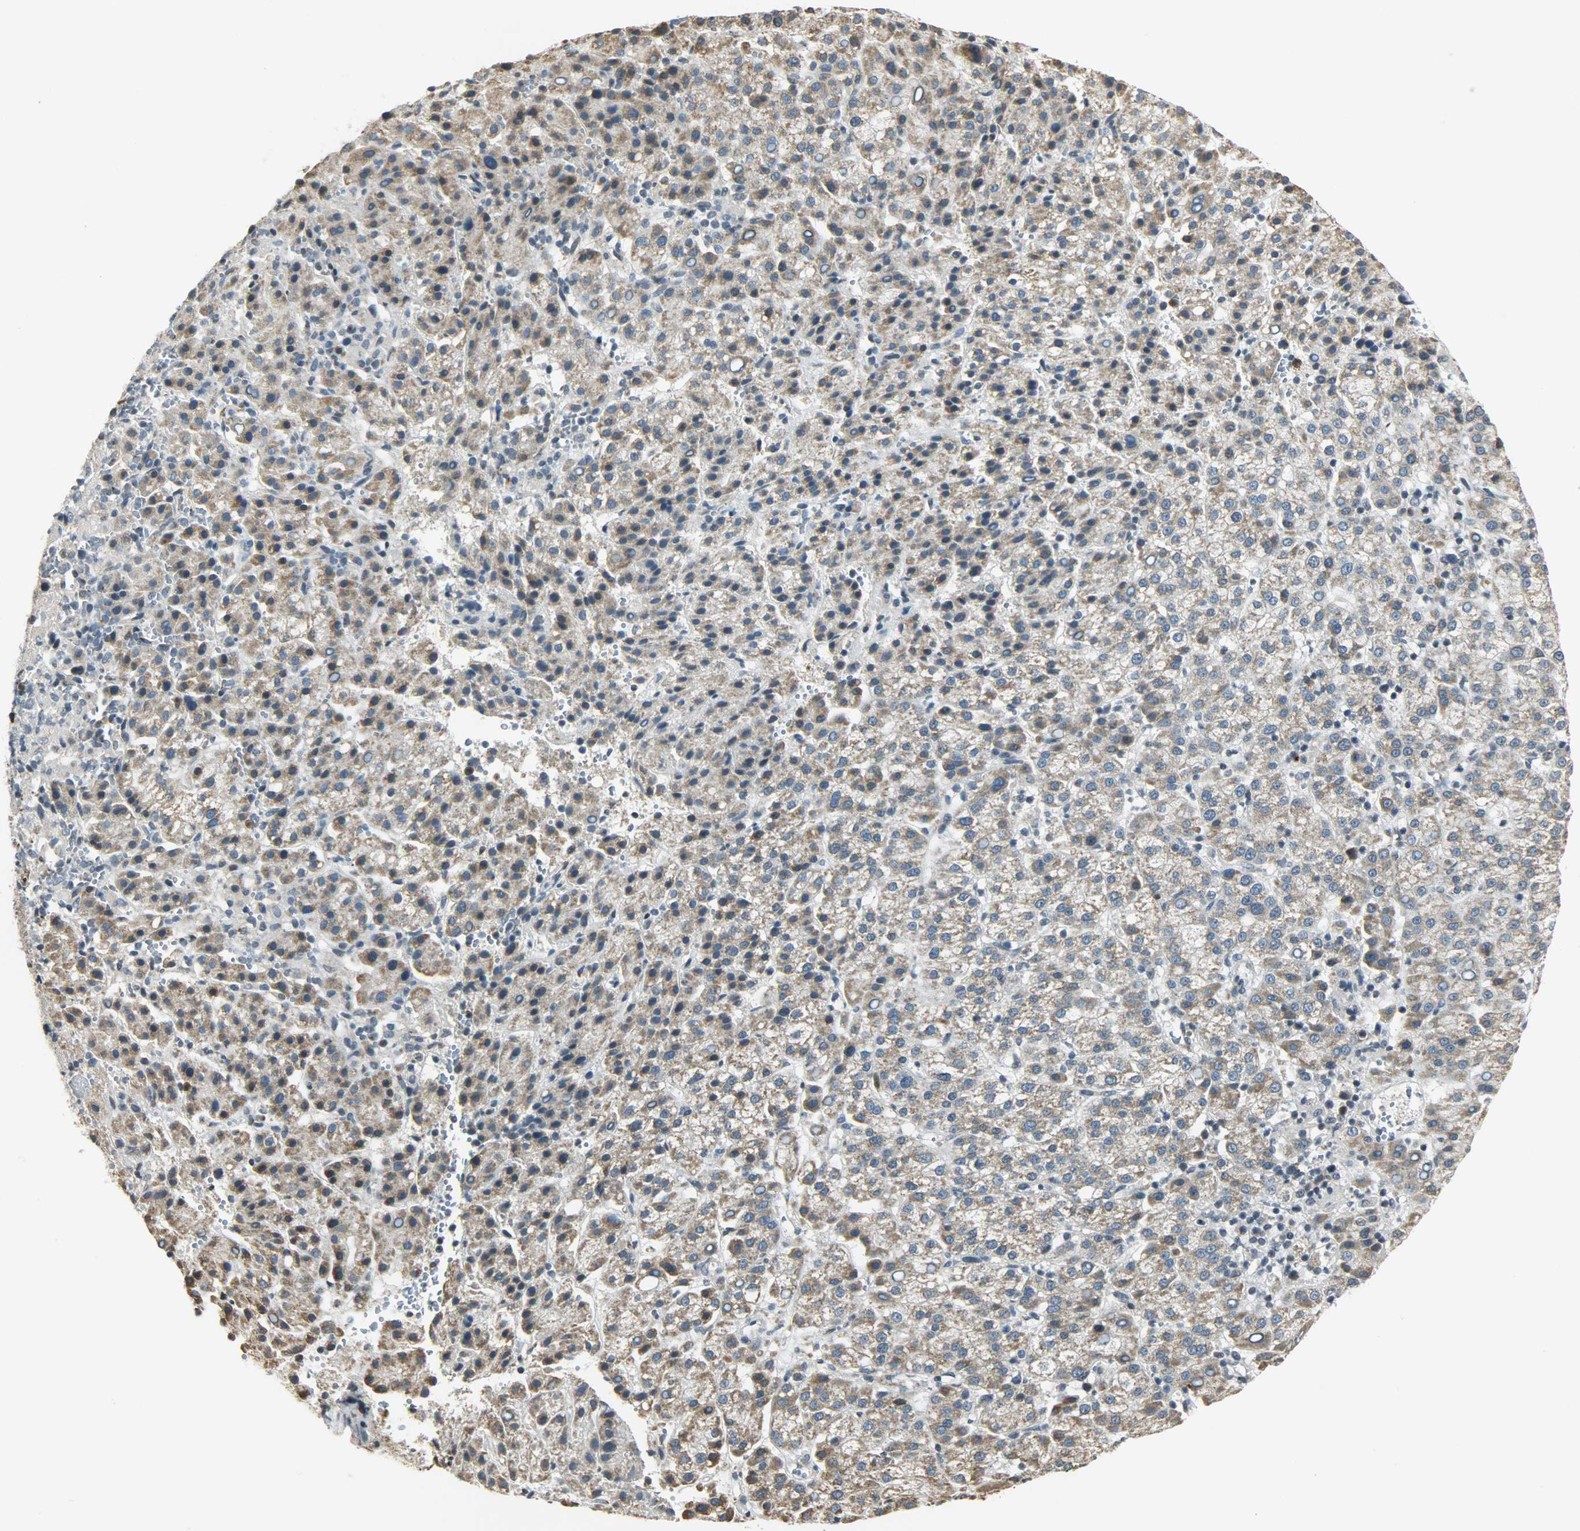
{"staining": {"intensity": "weak", "quantity": "25%-75%", "location": "cytoplasmic/membranous"}, "tissue": "liver cancer", "cell_type": "Tumor cells", "image_type": "cancer", "snomed": [{"axis": "morphology", "description": "Carcinoma, Hepatocellular, NOS"}, {"axis": "topography", "description": "Liver"}], "caption": "Protein staining of hepatocellular carcinoma (liver) tissue displays weak cytoplasmic/membranous positivity in approximately 25%-75% of tumor cells.", "gene": "SMARCA5", "patient": {"sex": "female", "age": 58}}